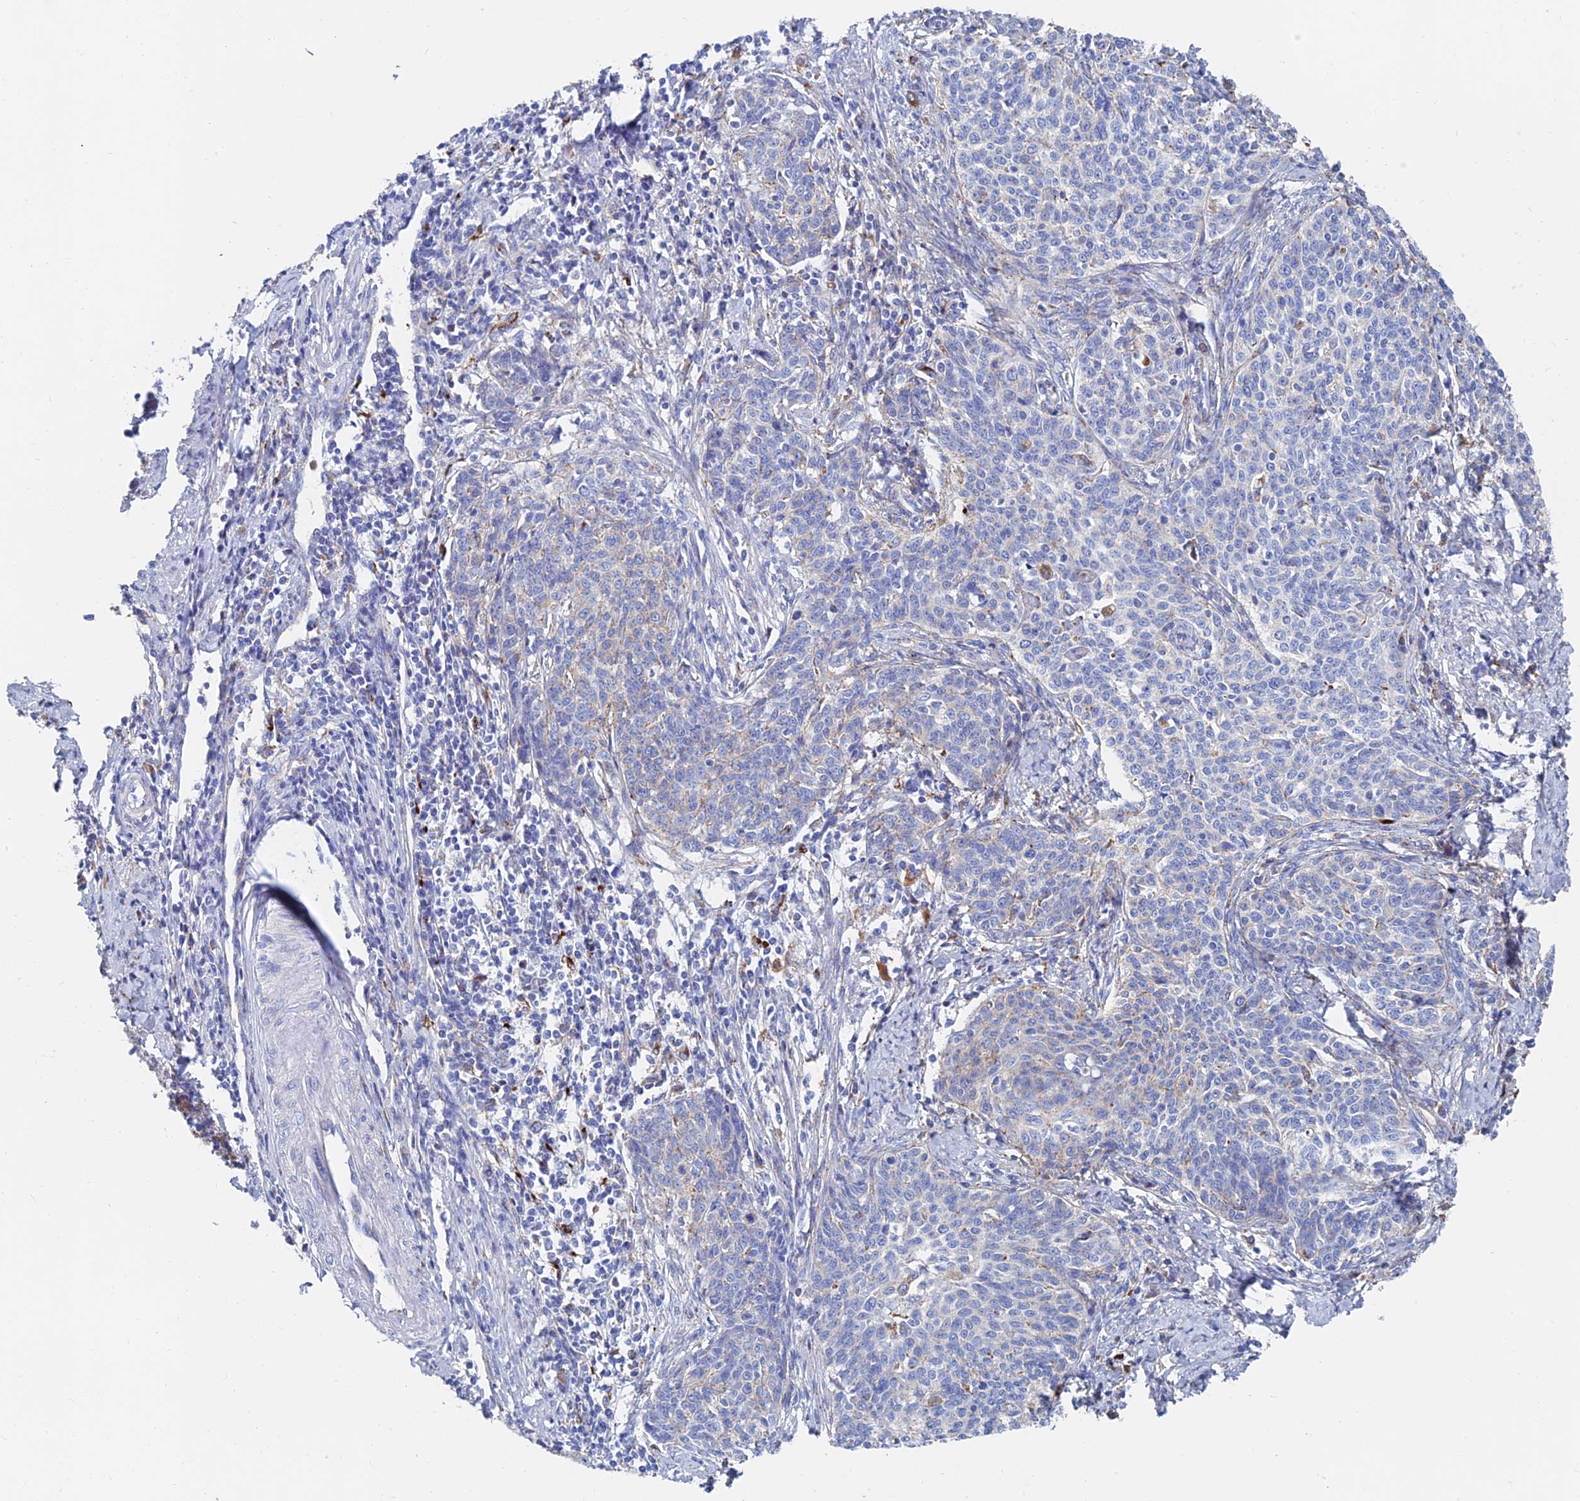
{"staining": {"intensity": "weak", "quantity": "<25%", "location": "cytoplasmic/membranous"}, "tissue": "cervical cancer", "cell_type": "Tumor cells", "image_type": "cancer", "snomed": [{"axis": "morphology", "description": "Squamous cell carcinoma, NOS"}, {"axis": "topography", "description": "Cervix"}], "caption": "The photomicrograph displays no staining of tumor cells in cervical cancer.", "gene": "SPNS1", "patient": {"sex": "female", "age": 39}}